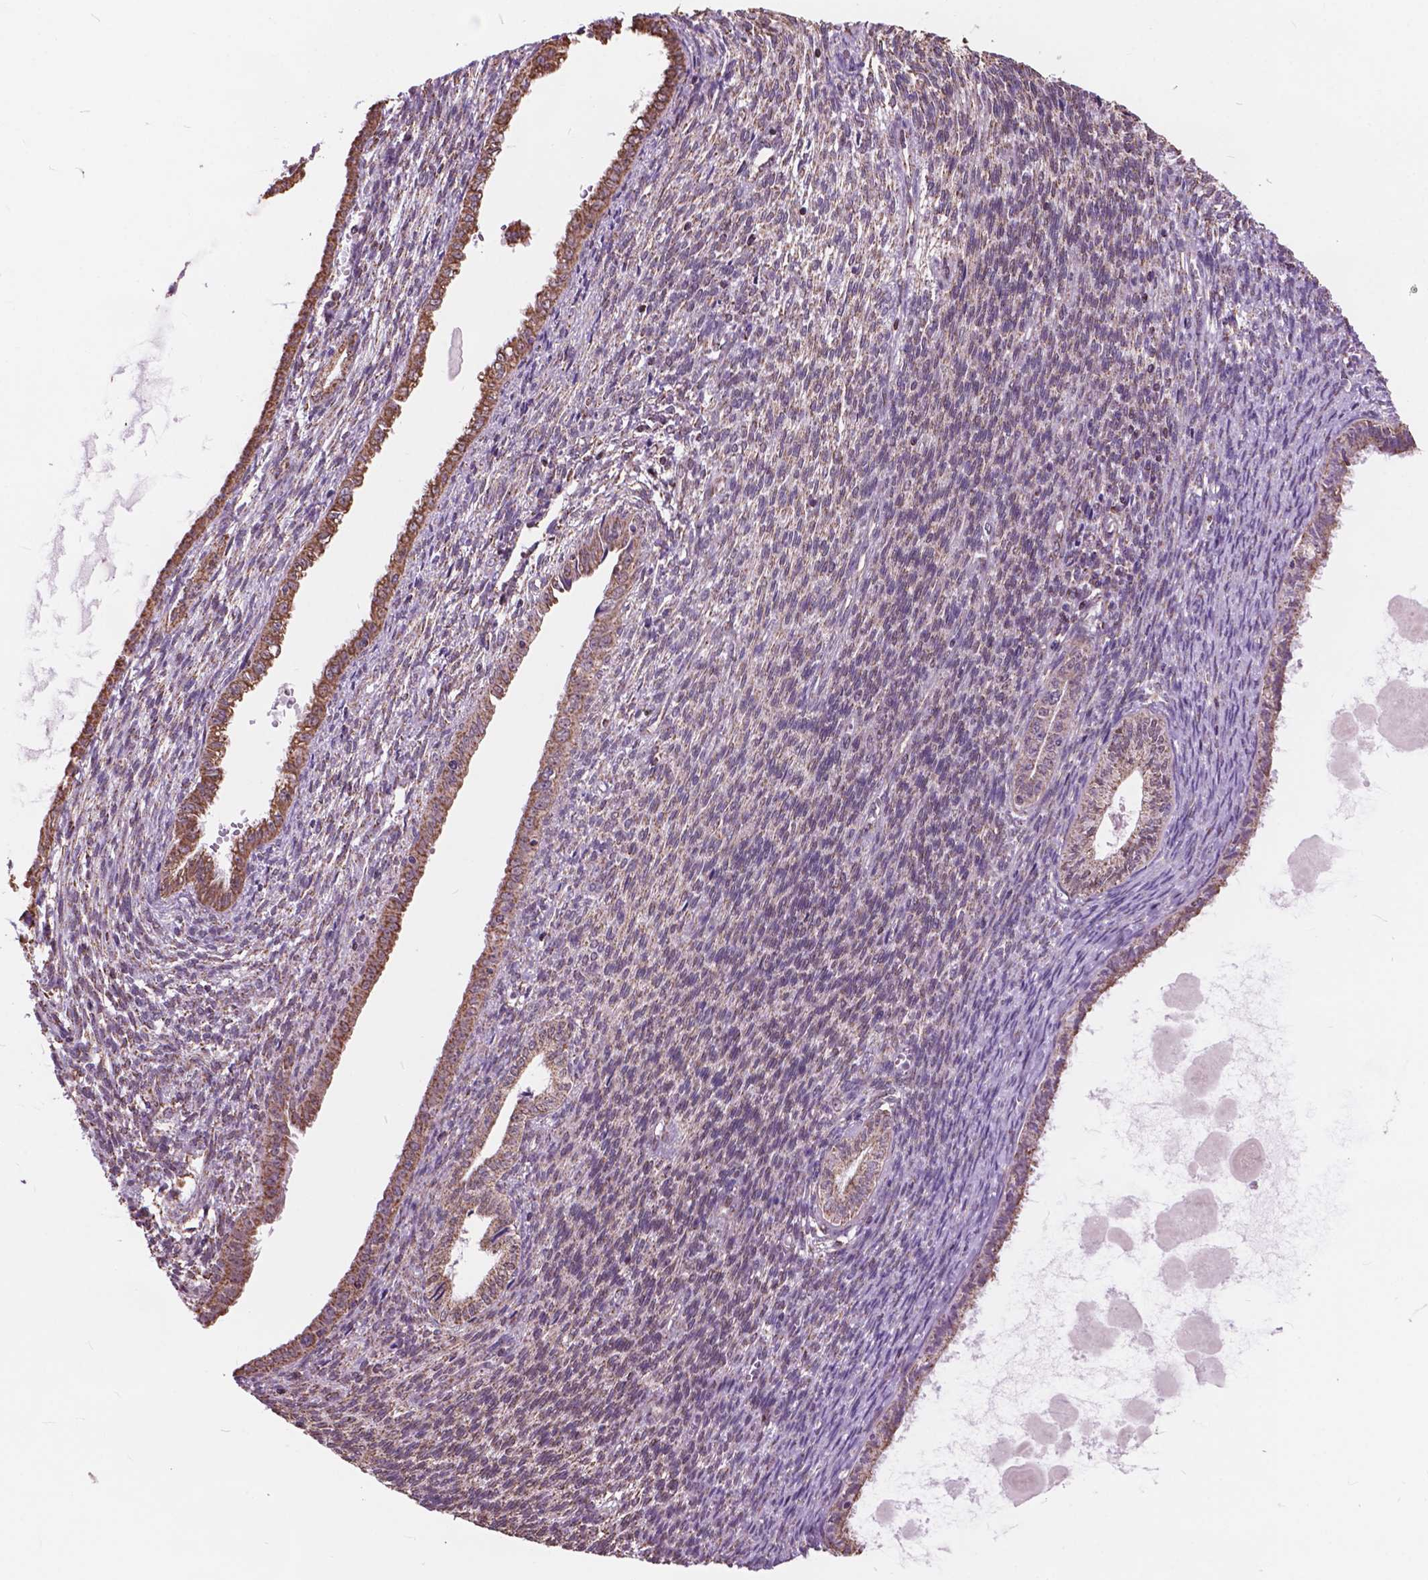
{"staining": {"intensity": "moderate", "quantity": ">75%", "location": "cytoplasmic/membranous"}, "tissue": "endometrial cancer", "cell_type": "Tumor cells", "image_type": "cancer", "snomed": [{"axis": "morphology", "description": "Adenocarcinoma, NOS"}, {"axis": "topography", "description": "Endometrium"}], "caption": "Protein expression by IHC demonstrates moderate cytoplasmic/membranous expression in approximately >75% of tumor cells in endometrial adenocarcinoma.", "gene": "SCOC", "patient": {"sex": "female", "age": 86}}